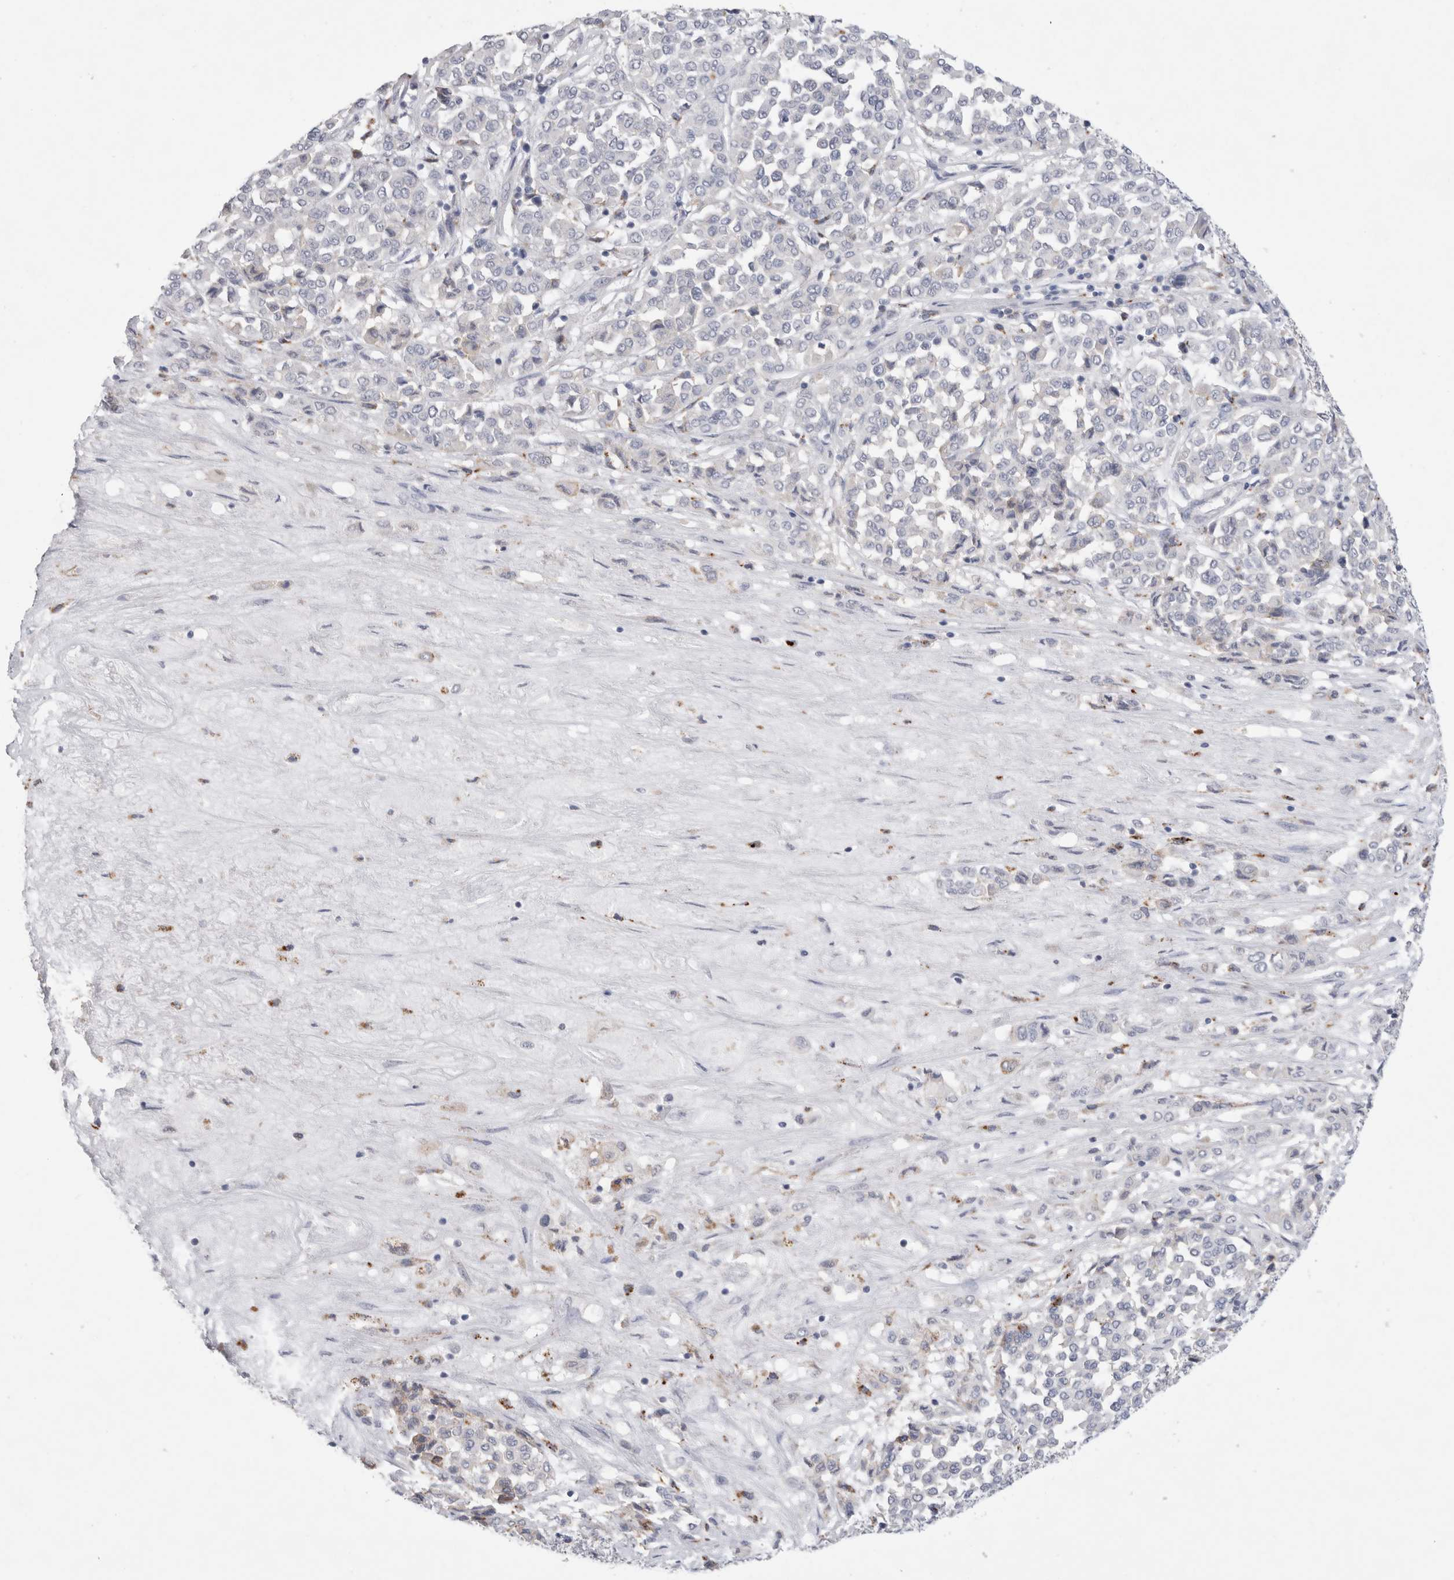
{"staining": {"intensity": "negative", "quantity": "none", "location": "none"}, "tissue": "melanoma", "cell_type": "Tumor cells", "image_type": "cancer", "snomed": [{"axis": "morphology", "description": "Malignant melanoma, Metastatic site"}, {"axis": "topography", "description": "Pancreas"}], "caption": "DAB (3,3'-diaminobenzidine) immunohistochemical staining of human malignant melanoma (metastatic site) reveals no significant staining in tumor cells.", "gene": "GAA", "patient": {"sex": "female", "age": 30}}